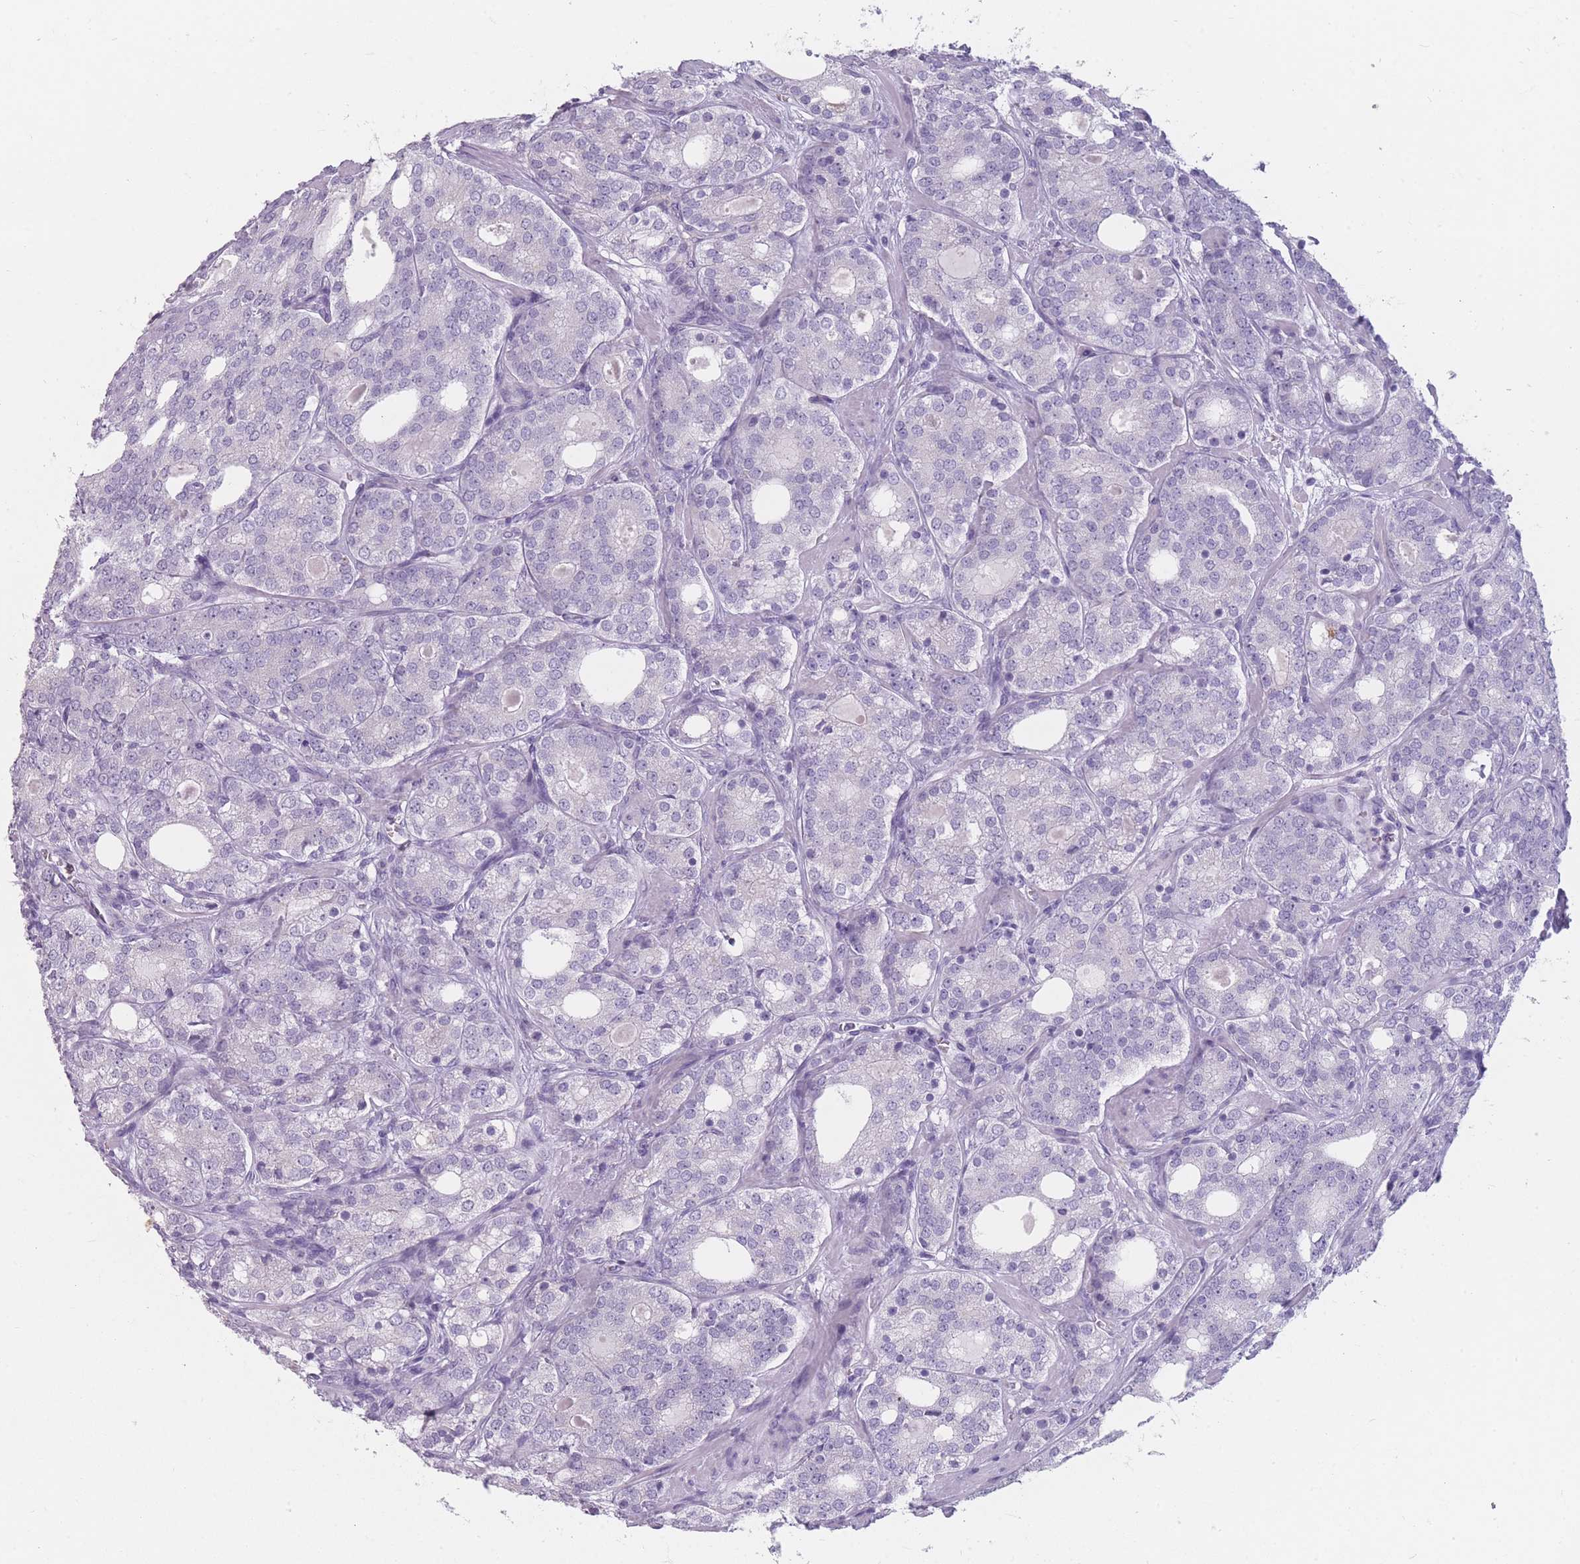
{"staining": {"intensity": "negative", "quantity": "none", "location": "none"}, "tissue": "prostate cancer", "cell_type": "Tumor cells", "image_type": "cancer", "snomed": [{"axis": "morphology", "description": "Adenocarcinoma, High grade"}, {"axis": "topography", "description": "Prostate"}], "caption": "A high-resolution micrograph shows immunohistochemistry (IHC) staining of prostate adenocarcinoma (high-grade), which shows no significant staining in tumor cells.", "gene": "CCNO", "patient": {"sex": "male", "age": 64}}